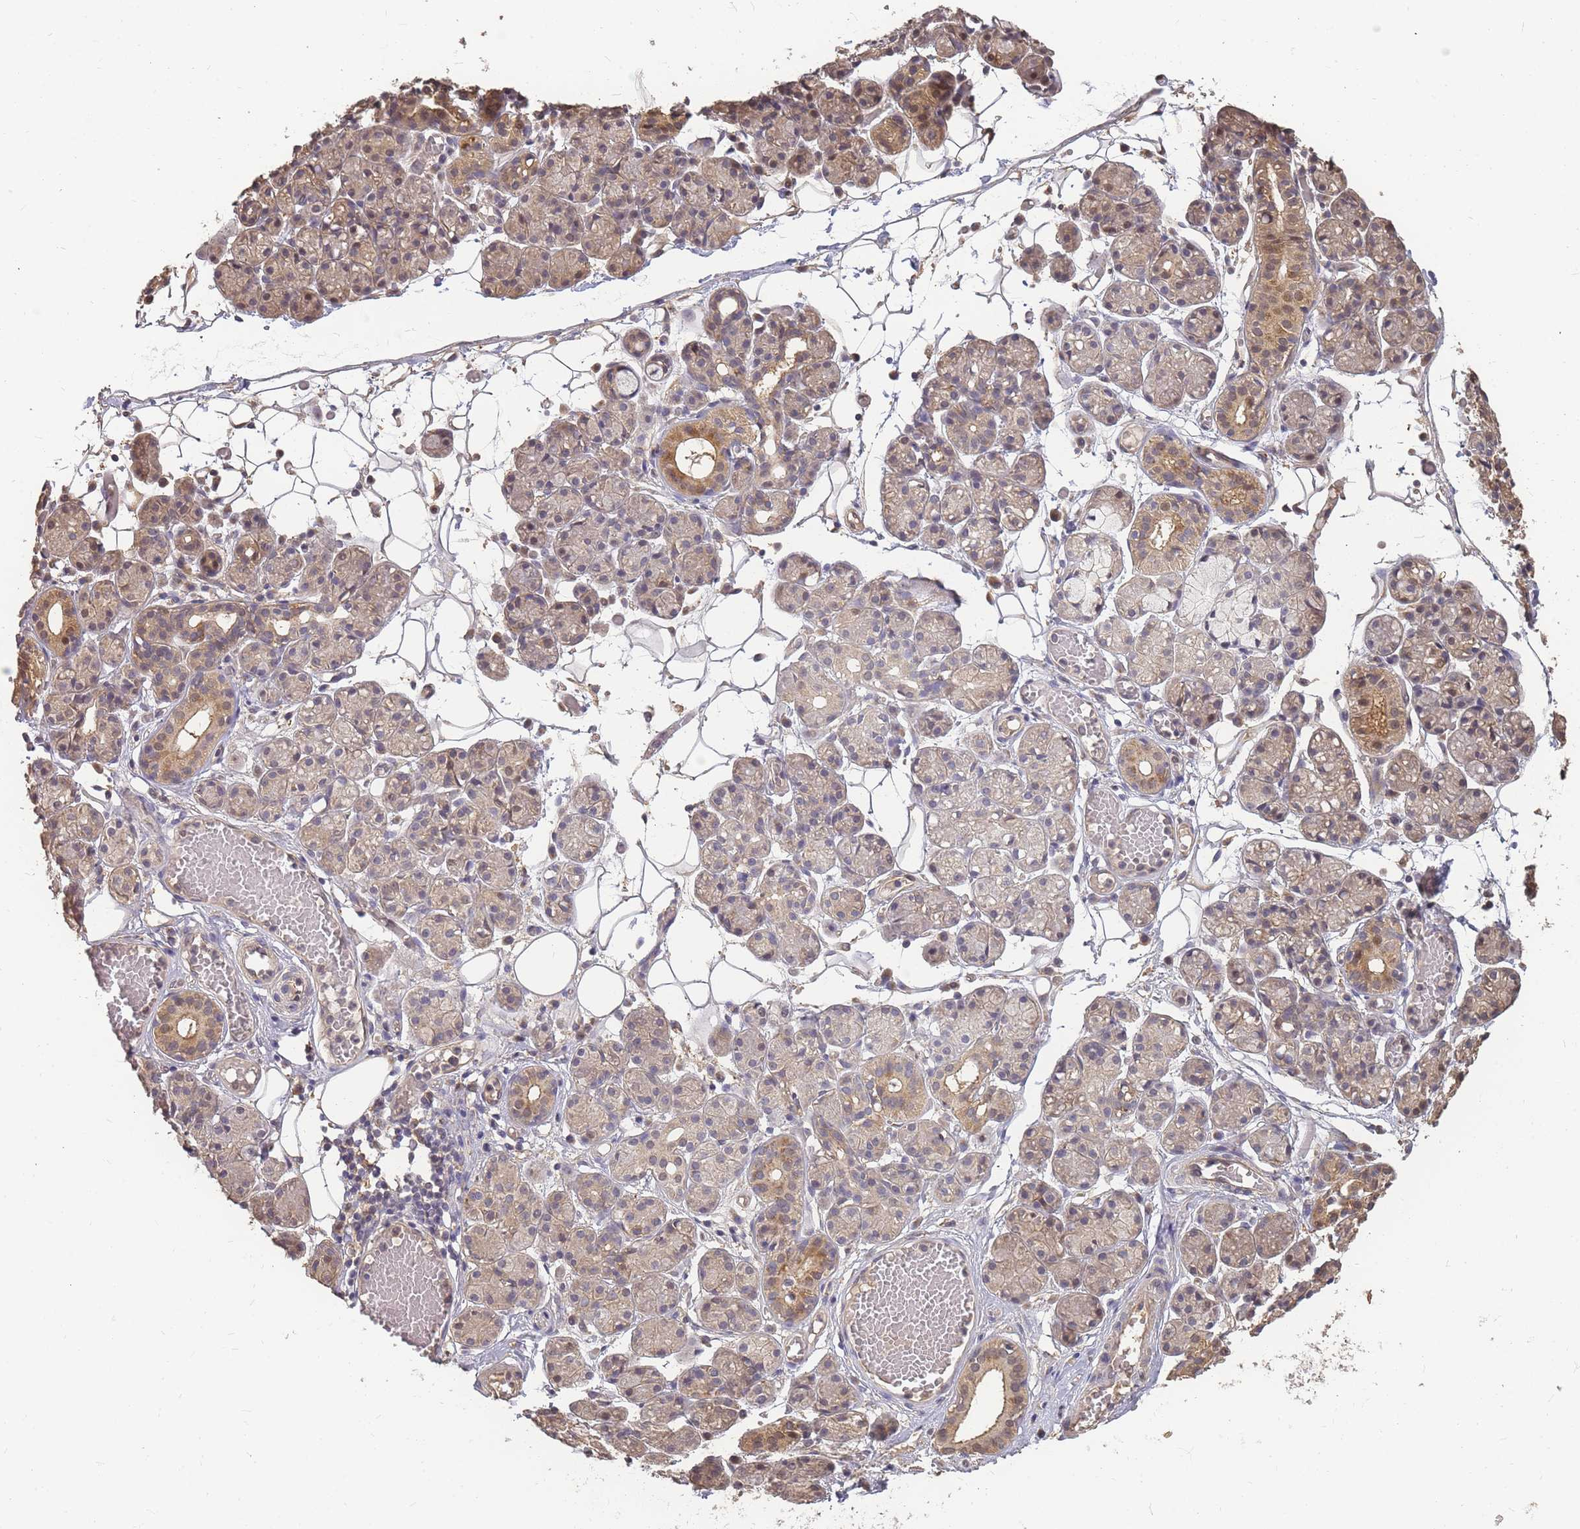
{"staining": {"intensity": "moderate", "quantity": "25%-75%", "location": "cytoplasmic/membranous,nuclear"}, "tissue": "salivary gland", "cell_type": "Glandular cells", "image_type": "normal", "snomed": [{"axis": "morphology", "description": "Normal tissue, NOS"}, {"axis": "topography", "description": "Salivary gland"}], "caption": "An immunohistochemistry (IHC) image of unremarkable tissue is shown. Protein staining in brown labels moderate cytoplasmic/membranous,nuclear positivity in salivary gland within glandular cells.", "gene": "CDKN2AIPNL", "patient": {"sex": "male", "age": 63}}